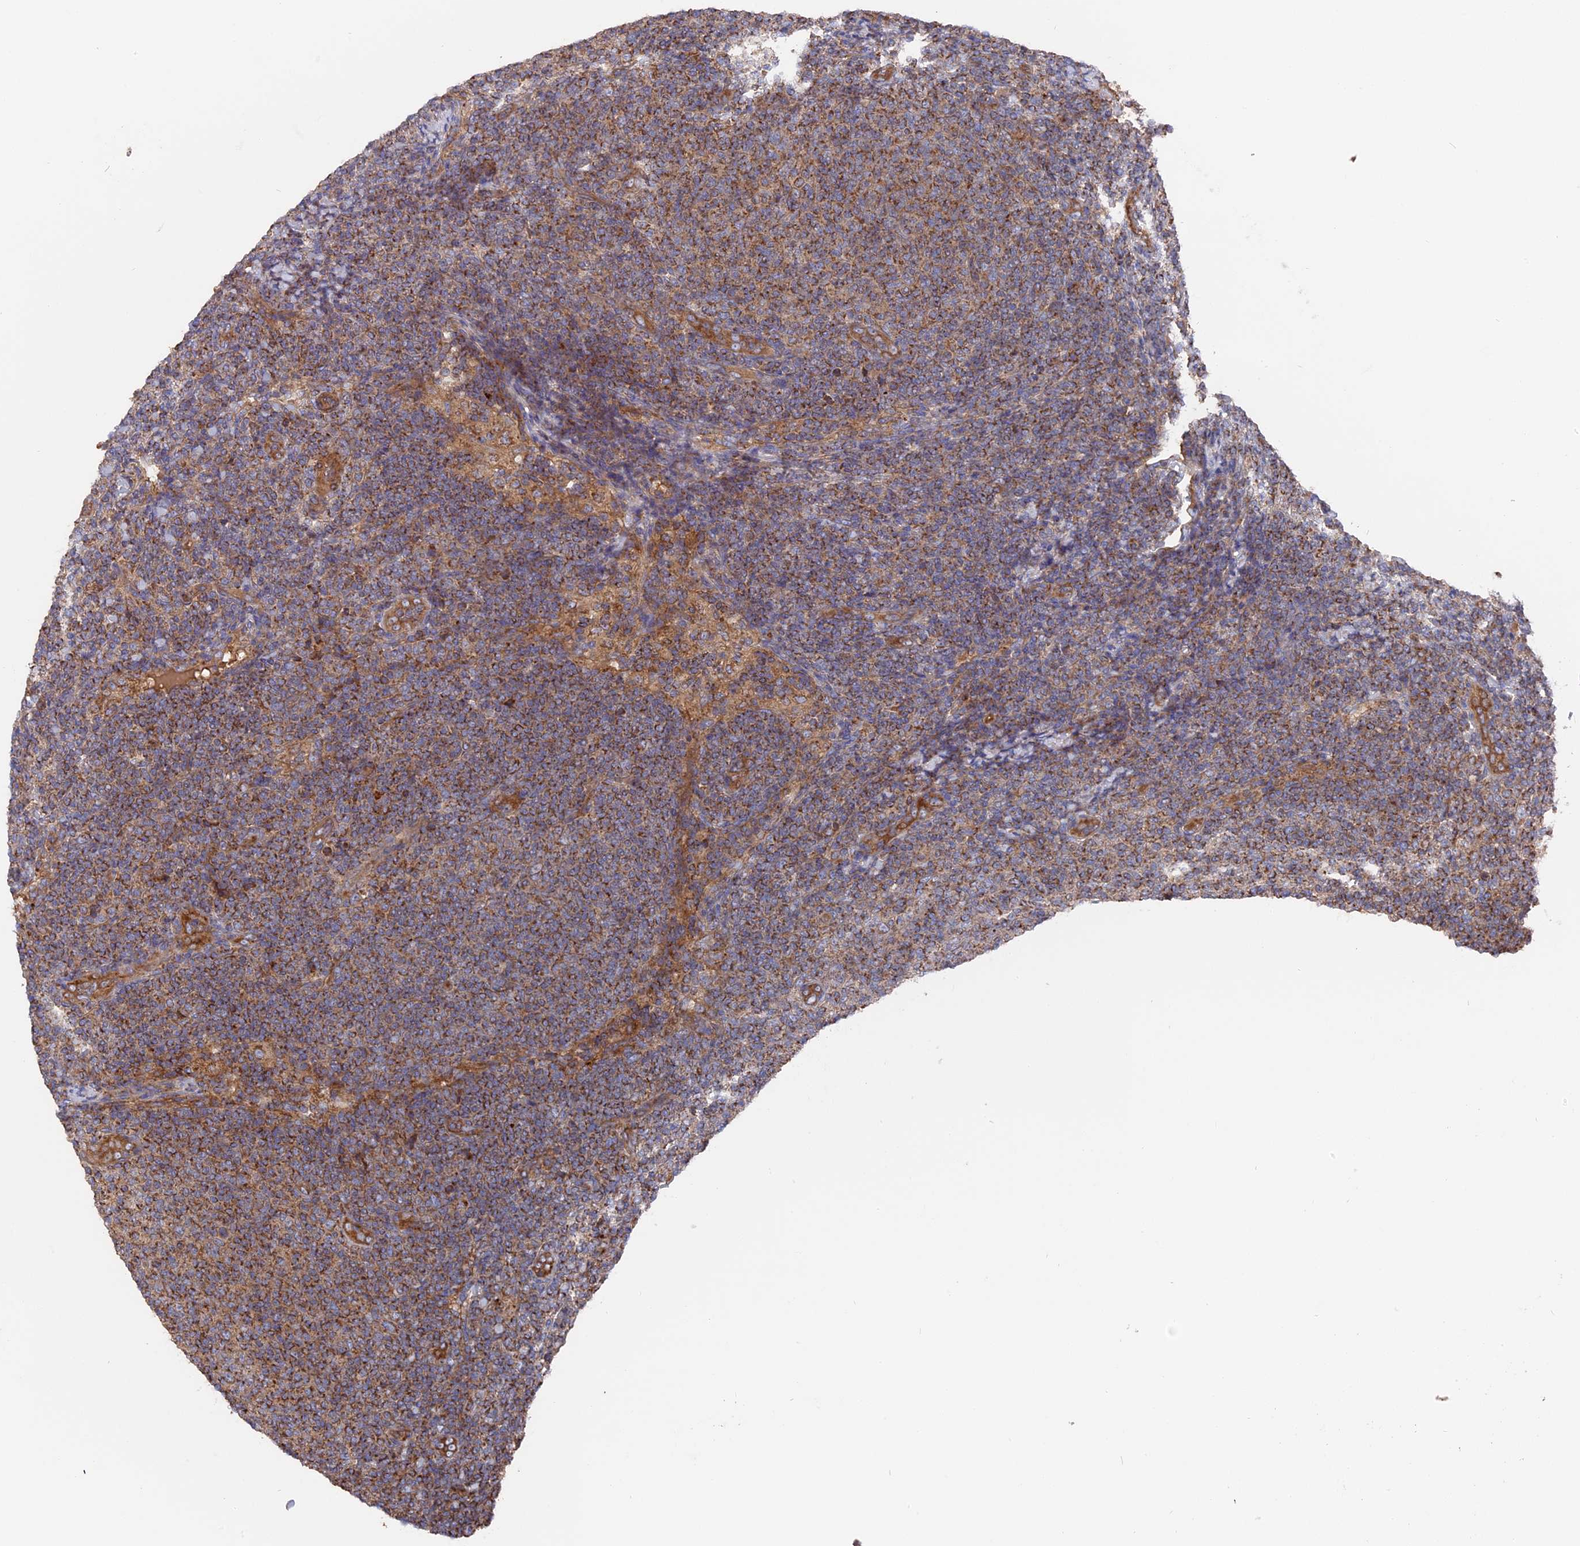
{"staining": {"intensity": "moderate", "quantity": ">75%", "location": "cytoplasmic/membranous"}, "tissue": "lymphoma", "cell_type": "Tumor cells", "image_type": "cancer", "snomed": [{"axis": "morphology", "description": "Malignant lymphoma, non-Hodgkin's type, Low grade"}, {"axis": "topography", "description": "Lymph node"}], "caption": "IHC histopathology image of neoplastic tissue: human lymphoma stained using immunohistochemistry displays medium levels of moderate protein expression localized specifically in the cytoplasmic/membranous of tumor cells, appearing as a cytoplasmic/membranous brown color.", "gene": "TELO2", "patient": {"sex": "male", "age": 66}}